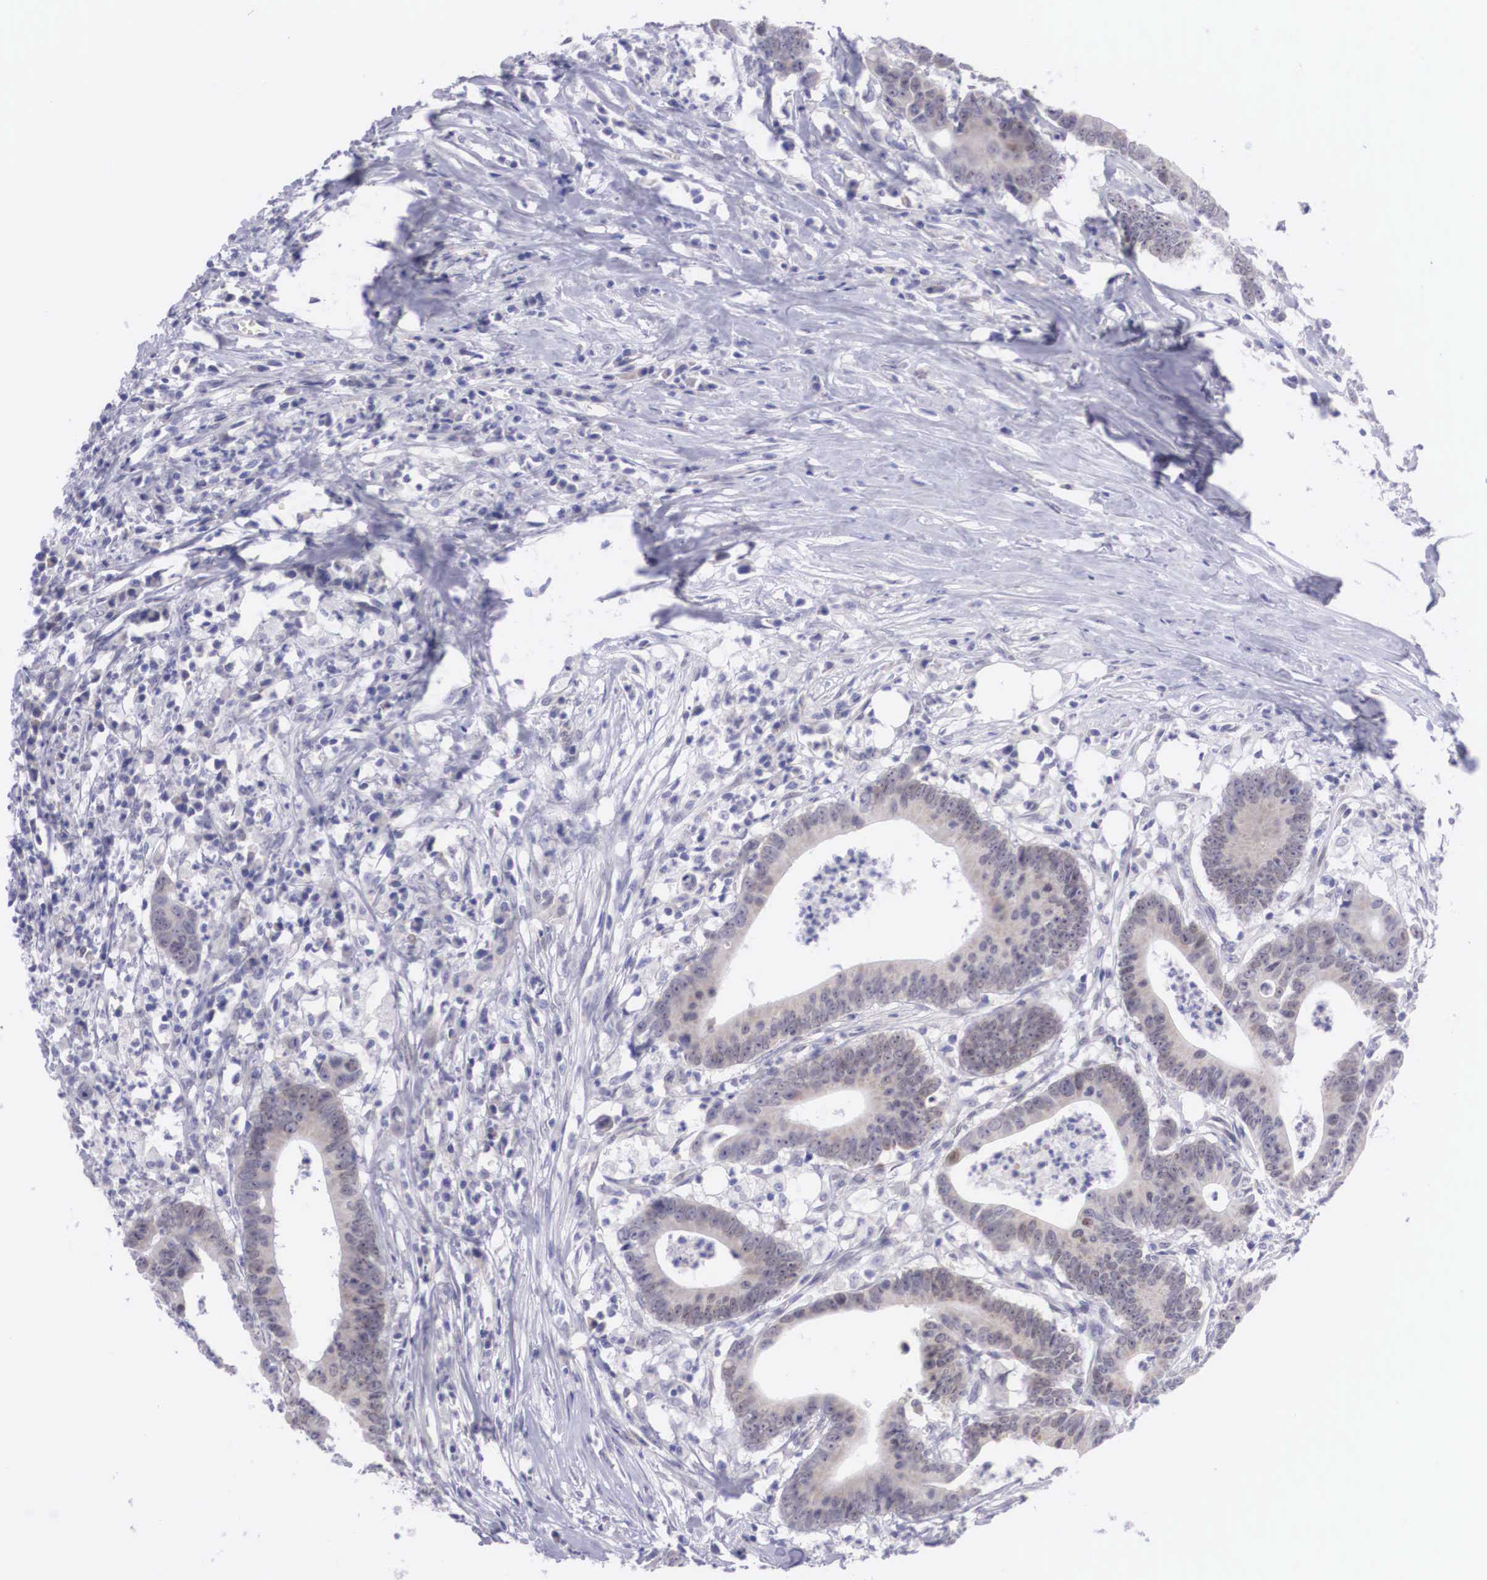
{"staining": {"intensity": "weak", "quantity": "25%-75%", "location": "cytoplasmic/membranous"}, "tissue": "colorectal cancer", "cell_type": "Tumor cells", "image_type": "cancer", "snomed": [{"axis": "morphology", "description": "Adenocarcinoma, NOS"}, {"axis": "topography", "description": "Colon"}], "caption": "Protein expression analysis of human colorectal cancer (adenocarcinoma) reveals weak cytoplasmic/membranous staining in approximately 25%-75% of tumor cells.", "gene": "SOX11", "patient": {"sex": "male", "age": 55}}